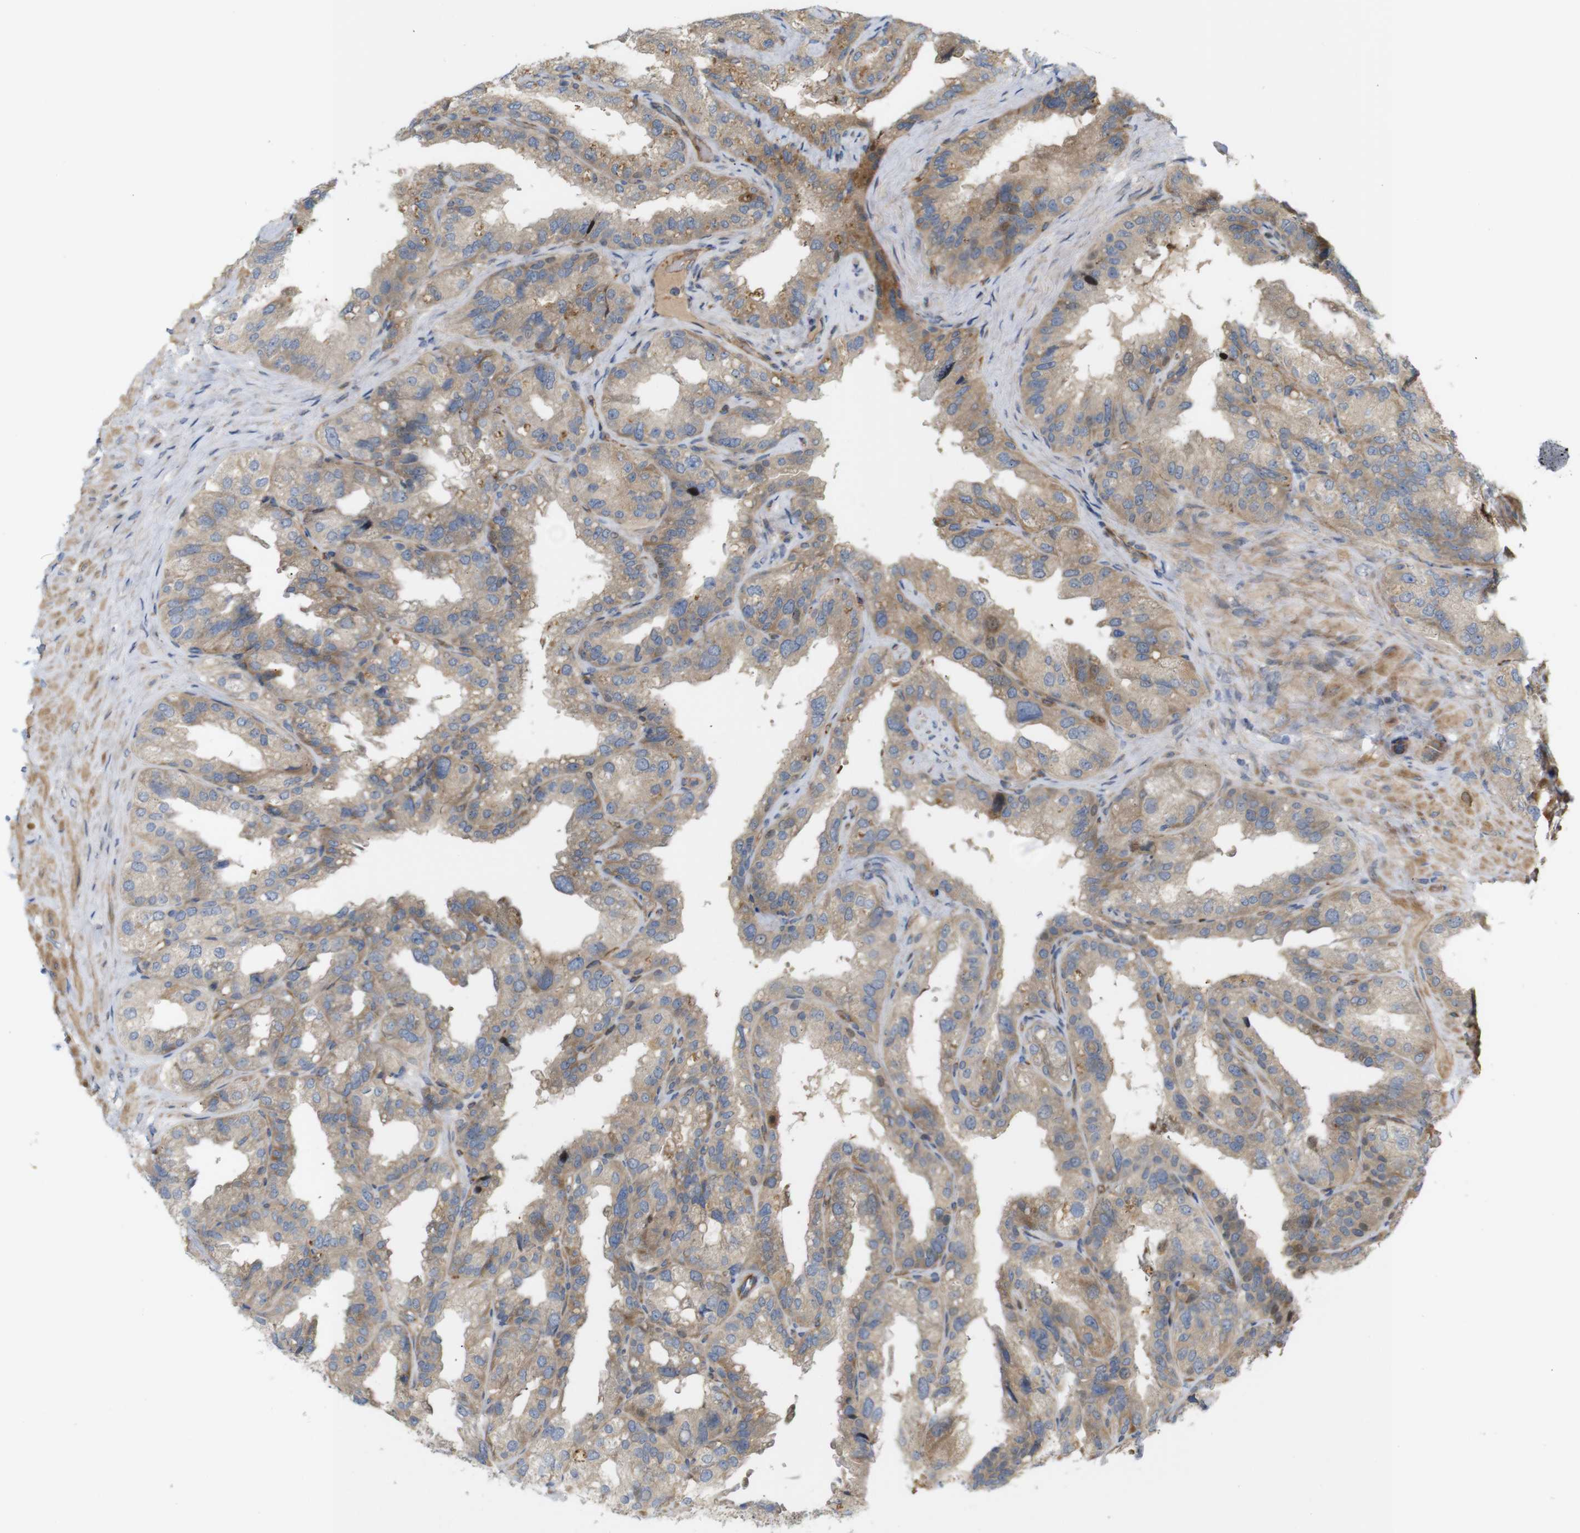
{"staining": {"intensity": "weak", "quantity": ">75%", "location": "cytoplasmic/membranous"}, "tissue": "seminal vesicle", "cell_type": "Glandular cells", "image_type": "normal", "snomed": [{"axis": "morphology", "description": "Normal tissue, NOS"}, {"axis": "topography", "description": "Seminal veicle"}], "caption": "DAB immunohistochemical staining of unremarkable human seminal vesicle demonstrates weak cytoplasmic/membranous protein positivity in approximately >75% of glandular cells. (IHC, brightfield microscopy, high magnification).", "gene": "RPTOR", "patient": {"sex": "male", "age": 68}}